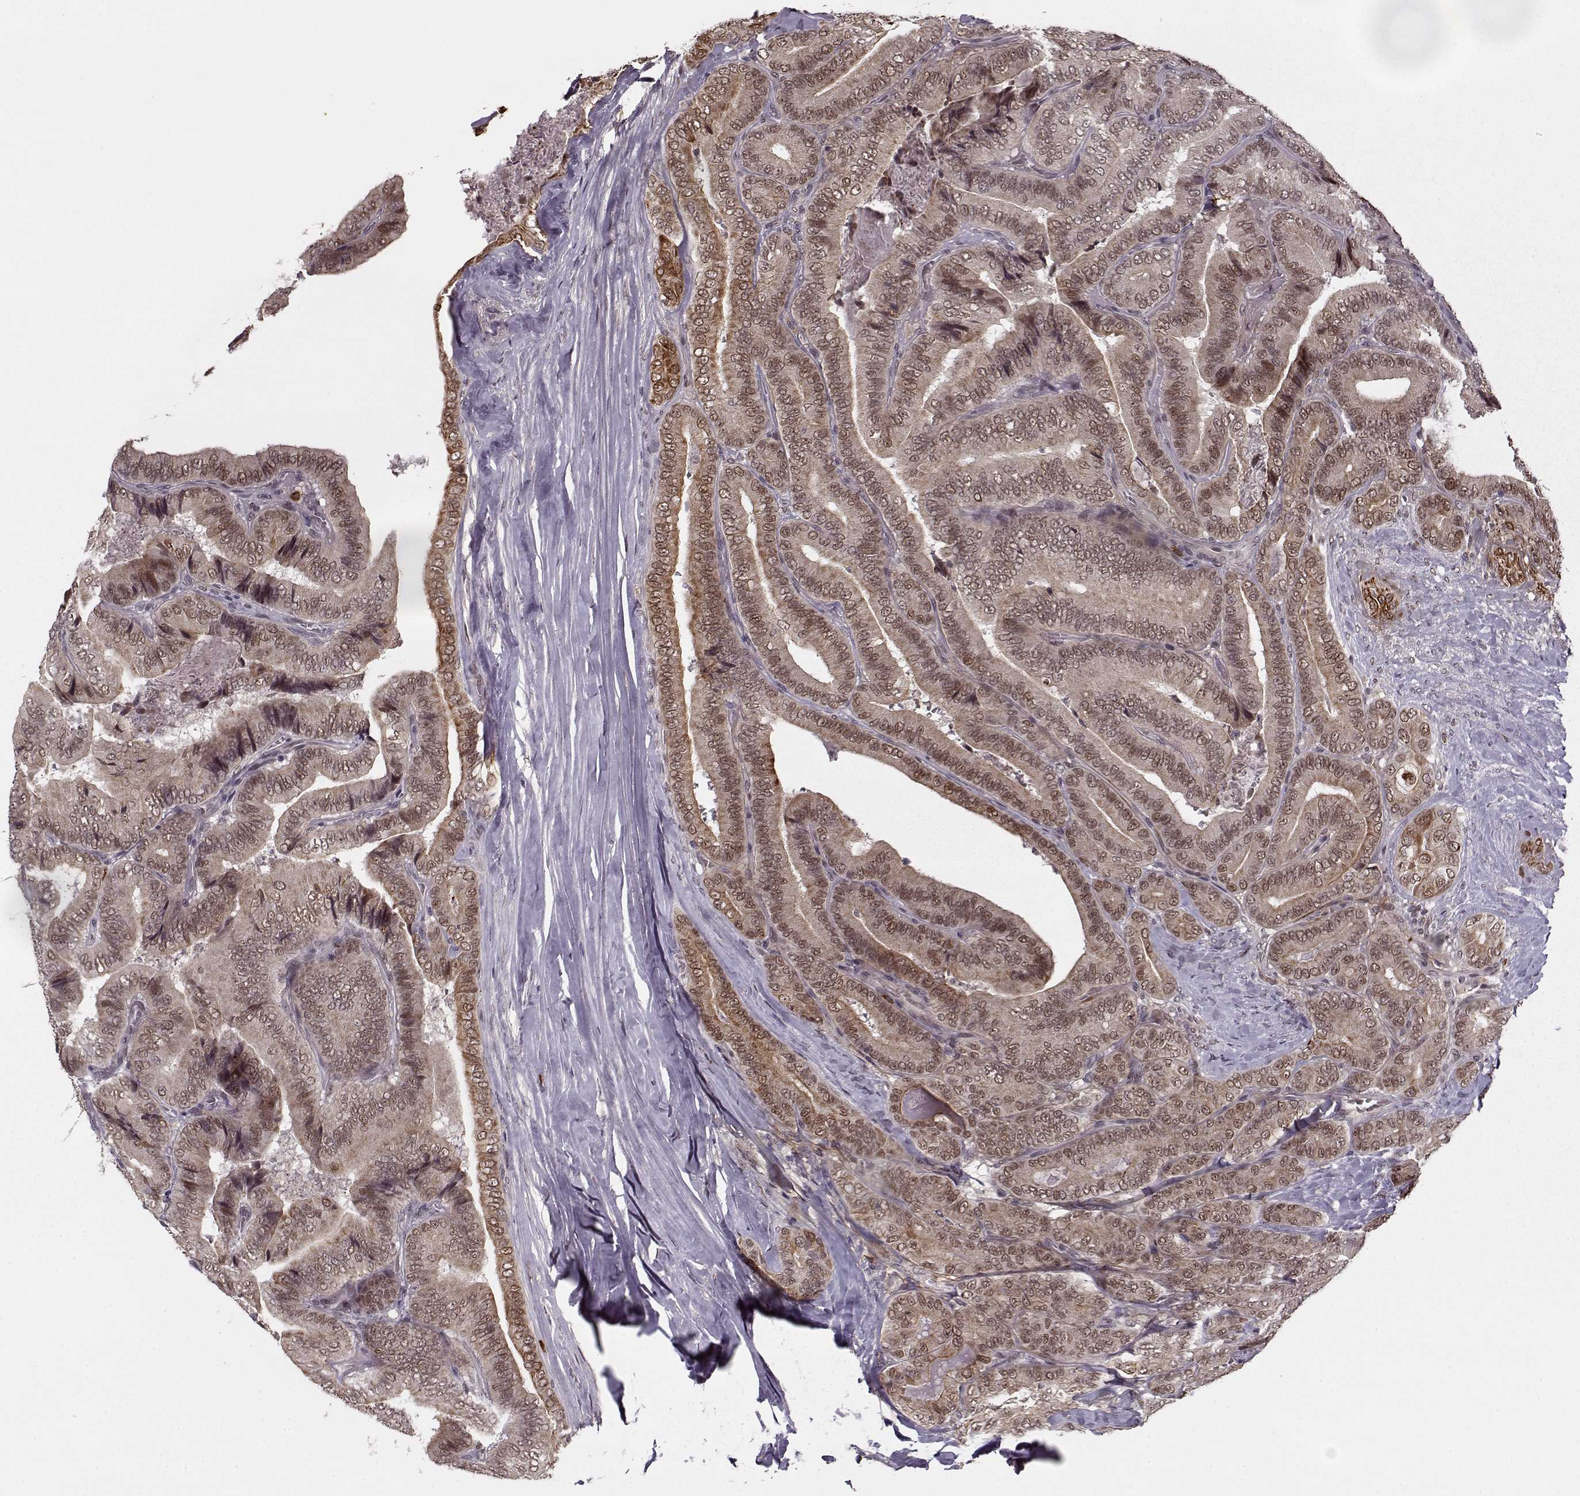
{"staining": {"intensity": "strong", "quantity": "25%-75%", "location": "cytoplasmic/membranous"}, "tissue": "thyroid cancer", "cell_type": "Tumor cells", "image_type": "cancer", "snomed": [{"axis": "morphology", "description": "Papillary adenocarcinoma, NOS"}, {"axis": "topography", "description": "Thyroid gland"}], "caption": "Human papillary adenocarcinoma (thyroid) stained with a brown dye exhibits strong cytoplasmic/membranous positive positivity in about 25%-75% of tumor cells.", "gene": "DENND4B", "patient": {"sex": "male", "age": 61}}